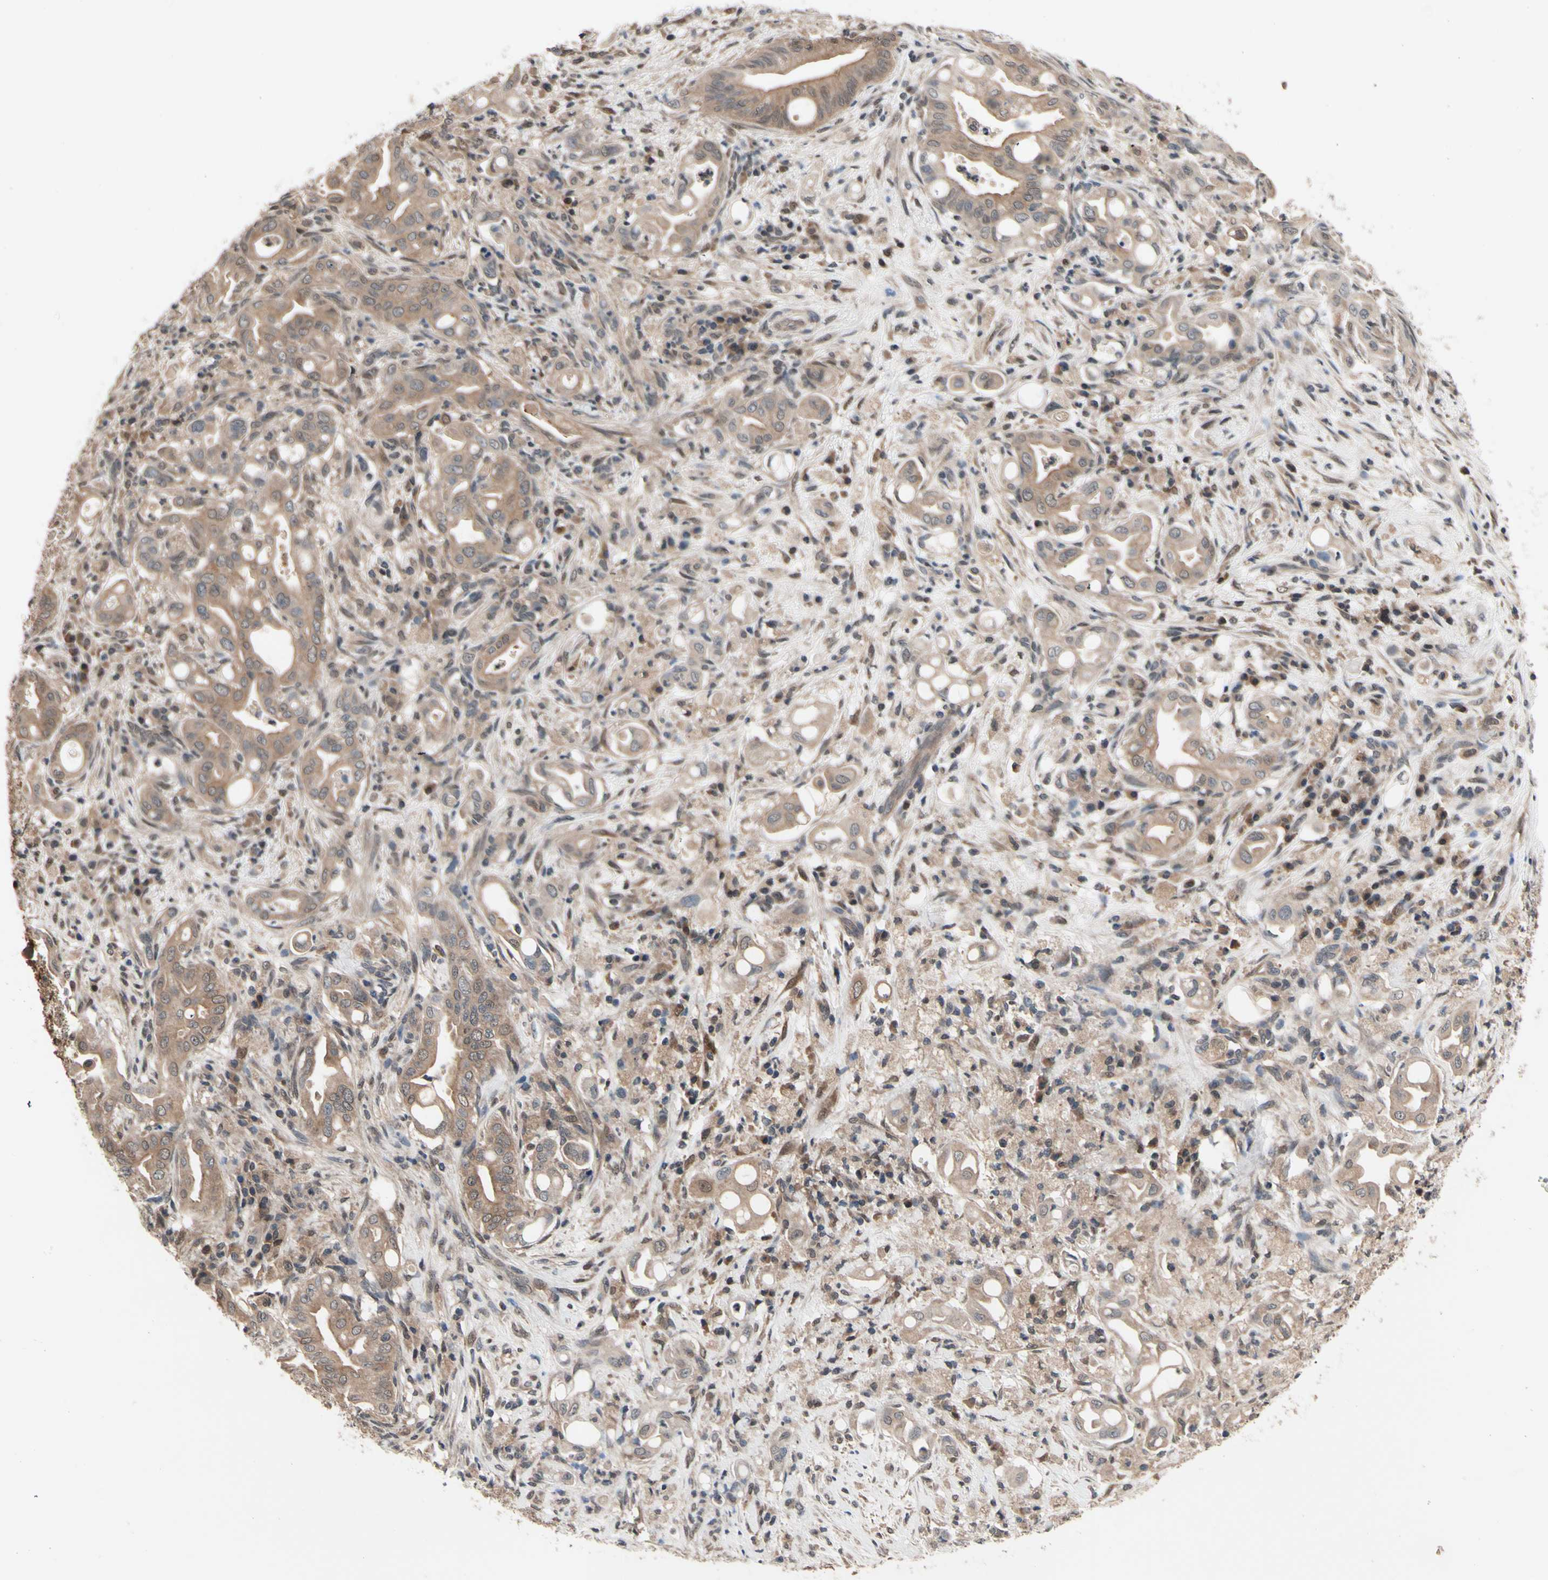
{"staining": {"intensity": "moderate", "quantity": "25%-75%", "location": "cytoplasmic/membranous"}, "tissue": "liver cancer", "cell_type": "Tumor cells", "image_type": "cancer", "snomed": [{"axis": "morphology", "description": "Cholangiocarcinoma"}, {"axis": "topography", "description": "Liver"}], "caption": "Immunohistochemical staining of liver cancer displays medium levels of moderate cytoplasmic/membranous positivity in about 25%-75% of tumor cells.", "gene": "PRDX6", "patient": {"sex": "female", "age": 68}}